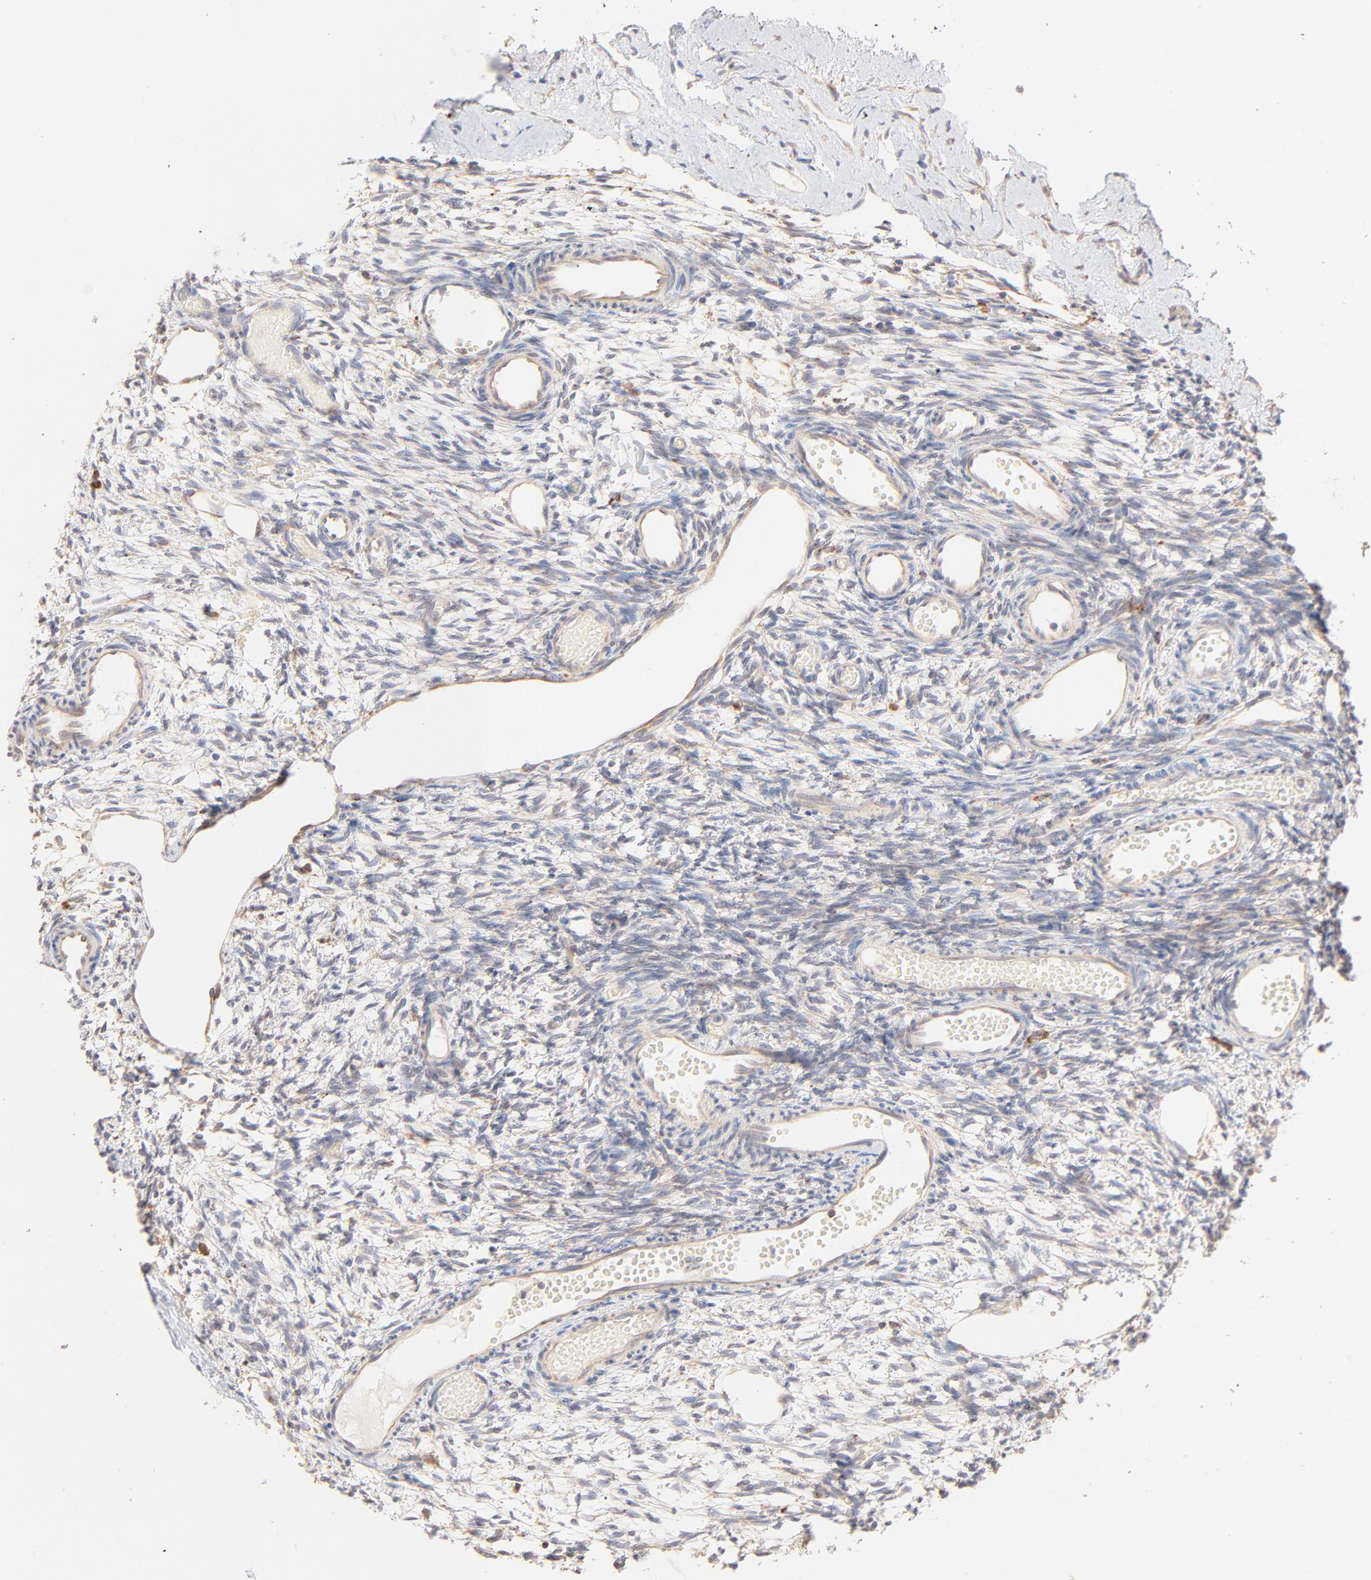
{"staining": {"intensity": "negative", "quantity": "none", "location": "none"}, "tissue": "ovary", "cell_type": "Follicle cells", "image_type": "normal", "snomed": [{"axis": "morphology", "description": "Normal tissue, NOS"}, {"axis": "topography", "description": "Ovary"}], "caption": "A high-resolution histopathology image shows IHC staining of unremarkable ovary, which exhibits no significant staining in follicle cells.", "gene": "PARP12", "patient": {"sex": "female", "age": 35}}